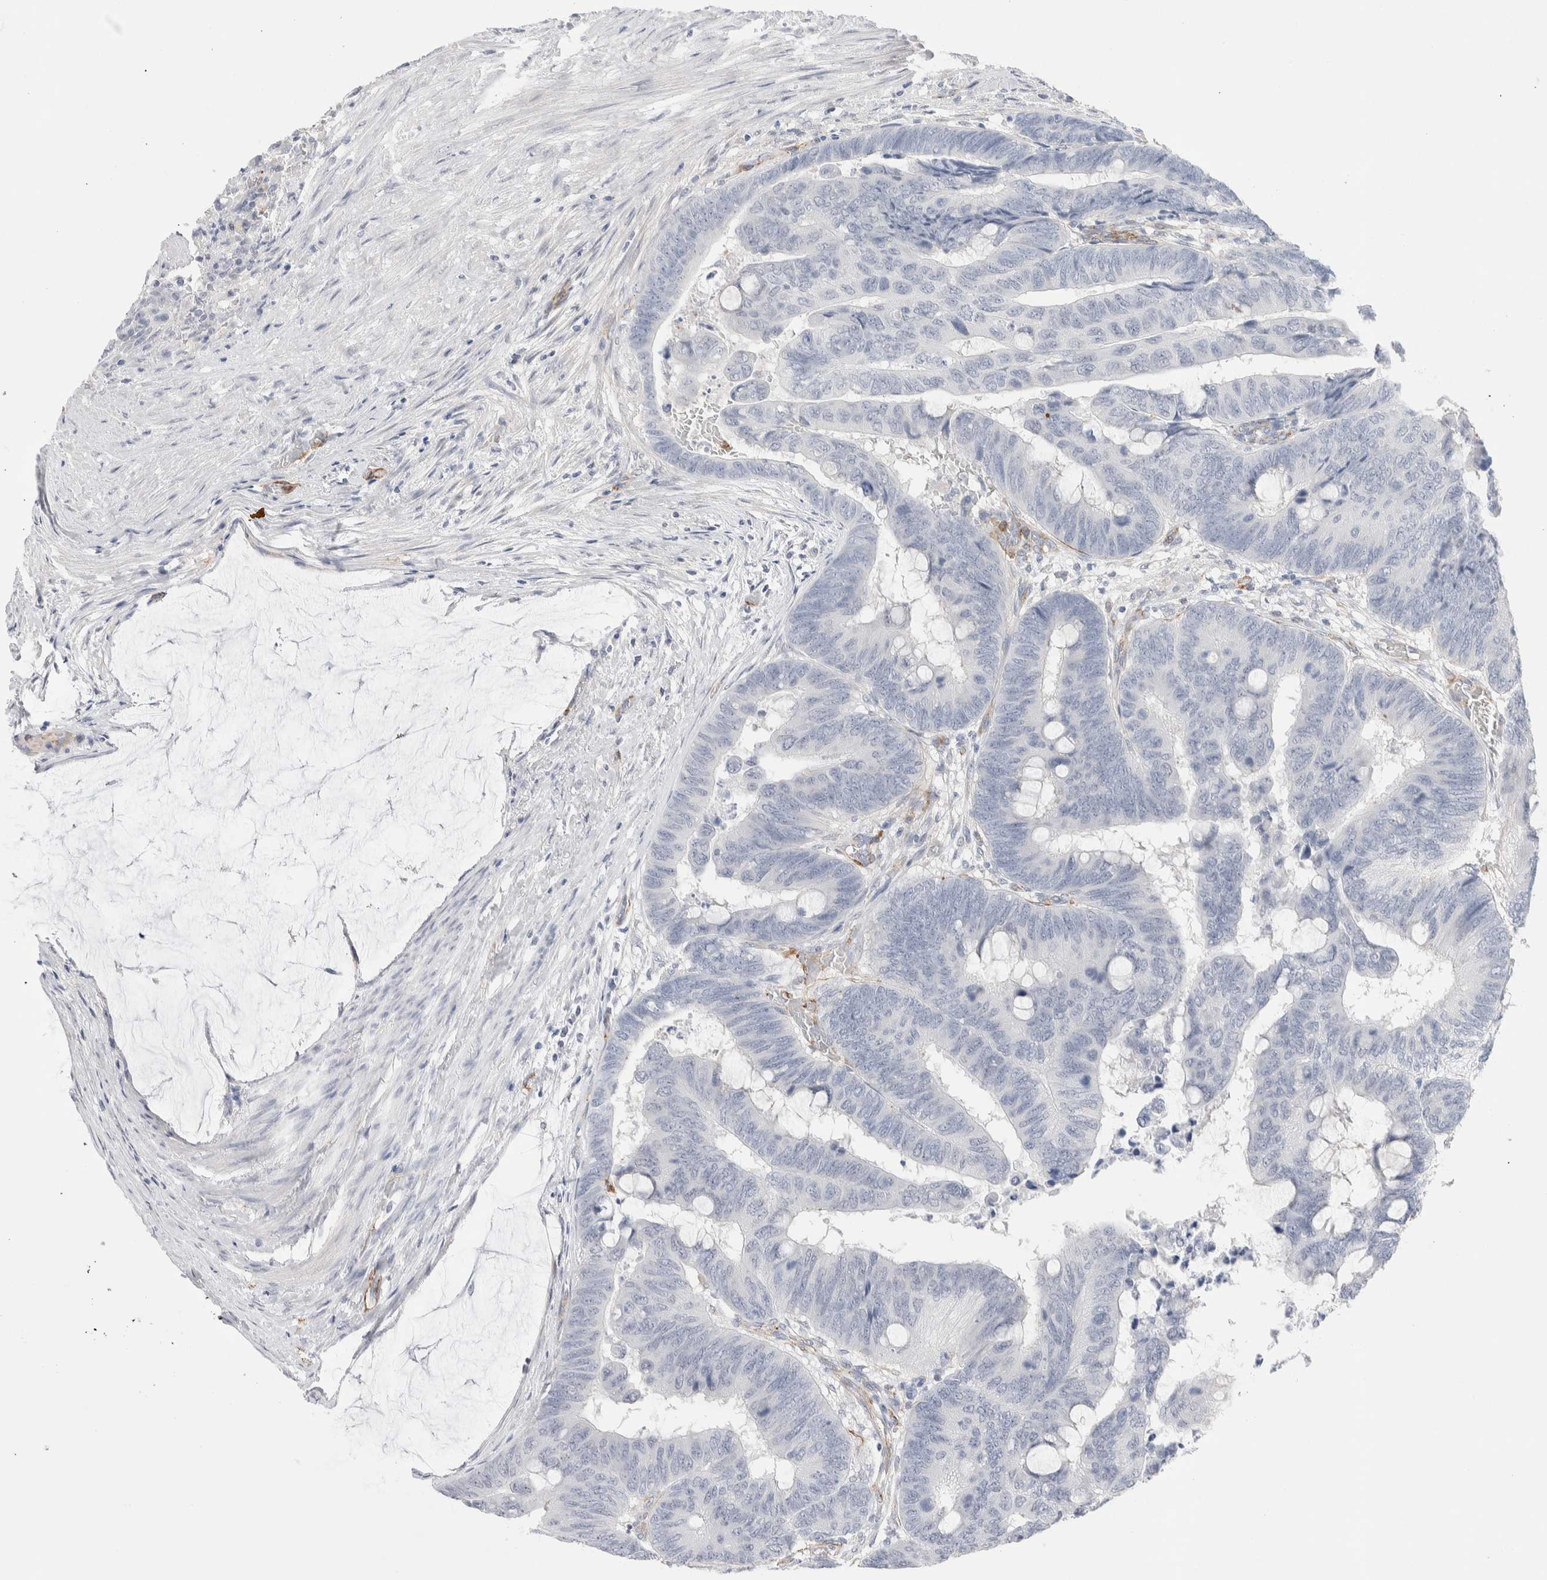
{"staining": {"intensity": "negative", "quantity": "none", "location": "none"}, "tissue": "colorectal cancer", "cell_type": "Tumor cells", "image_type": "cancer", "snomed": [{"axis": "morphology", "description": "Normal tissue, NOS"}, {"axis": "morphology", "description": "Adenocarcinoma, NOS"}, {"axis": "topography", "description": "Rectum"}], "caption": "This image is of adenocarcinoma (colorectal) stained with IHC to label a protein in brown with the nuclei are counter-stained blue. There is no positivity in tumor cells. (DAB (3,3'-diaminobenzidine) immunohistochemistry visualized using brightfield microscopy, high magnification).", "gene": "SEPTIN4", "patient": {"sex": "male", "age": 92}}